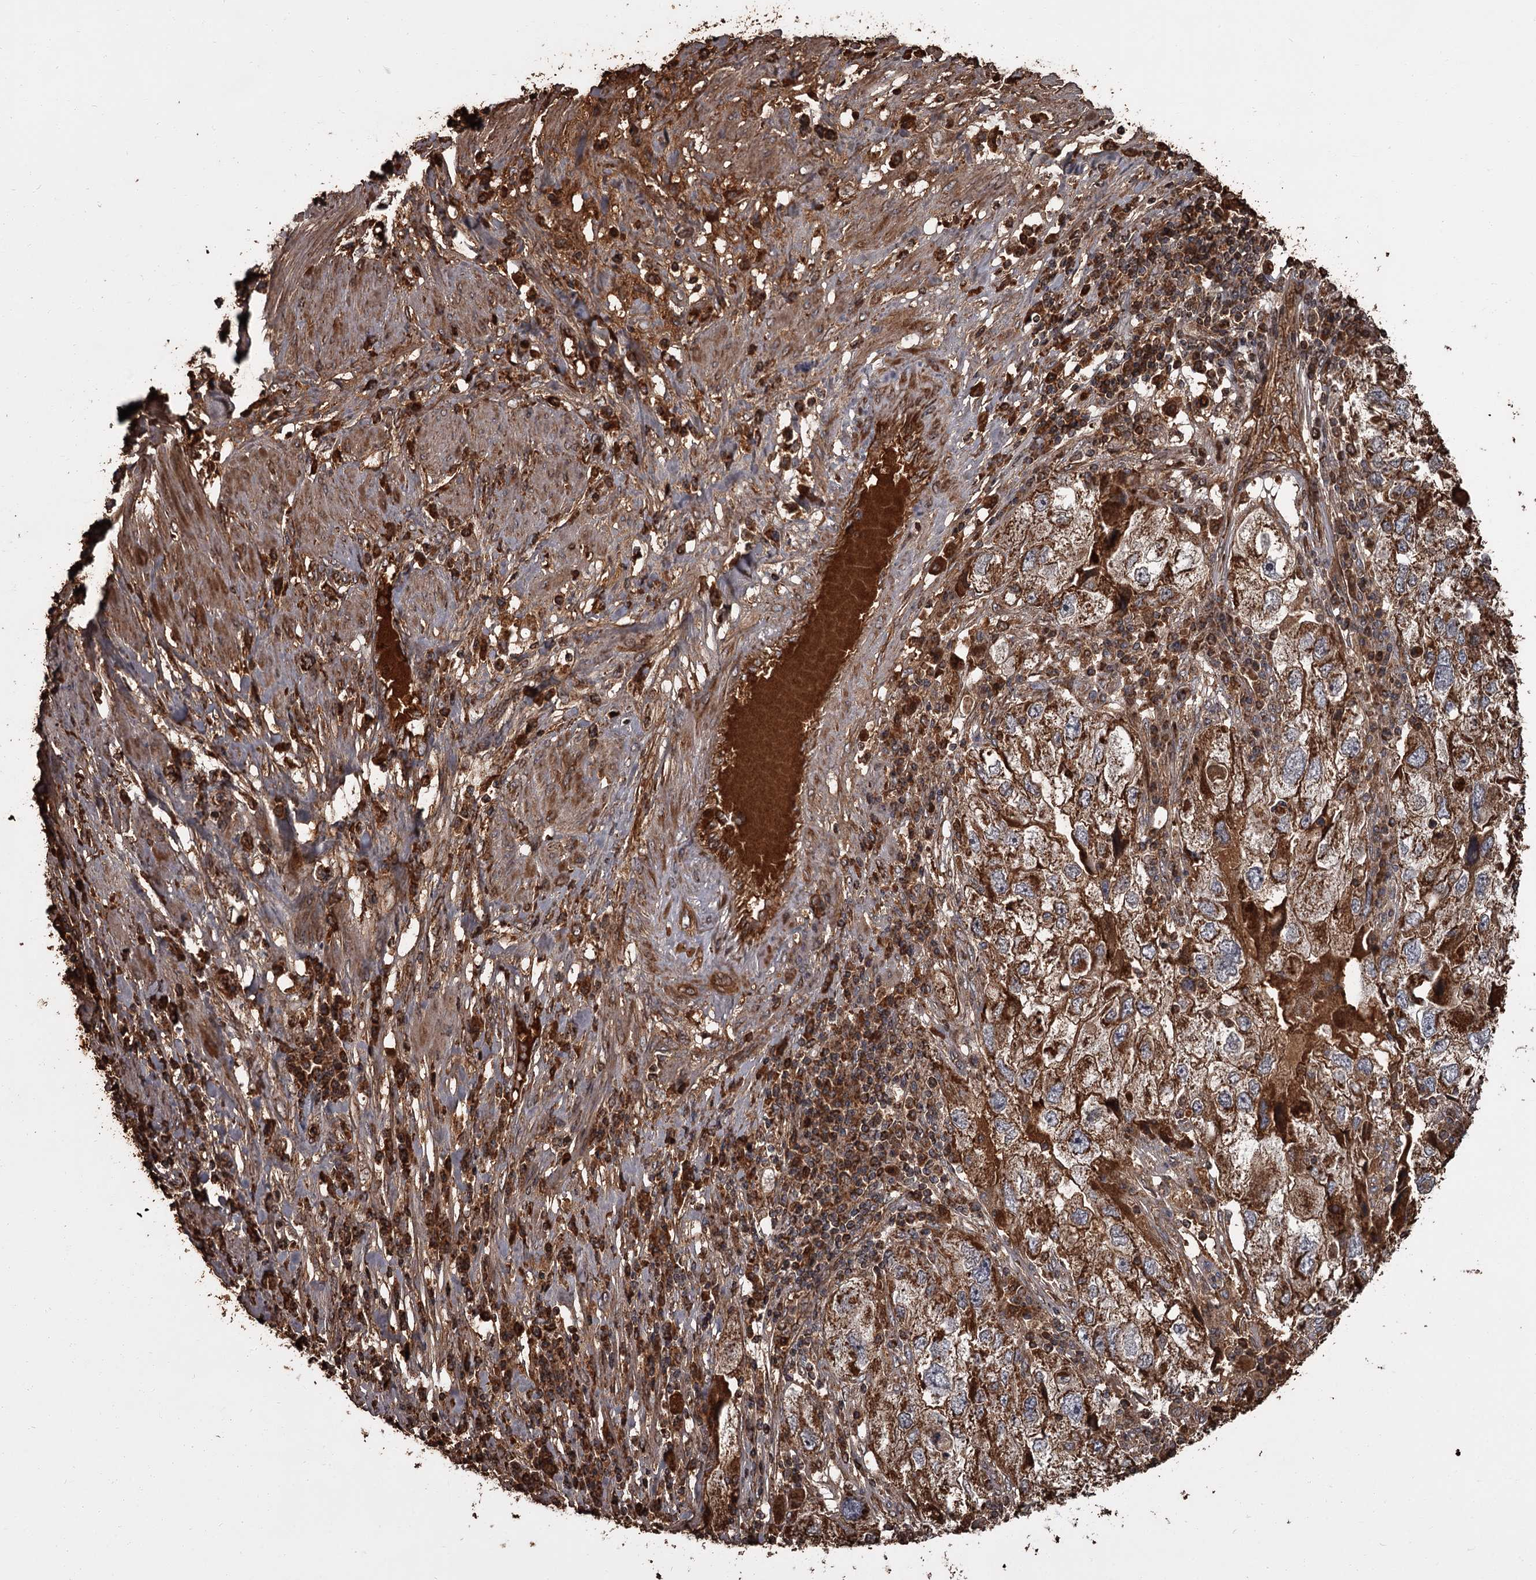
{"staining": {"intensity": "strong", "quantity": ">75%", "location": "cytoplasmic/membranous"}, "tissue": "endometrial cancer", "cell_type": "Tumor cells", "image_type": "cancer", "snomed": [{"axis": "morphology", "description": "Adenocarcinoma, NOS"}, {"axis": "topography", "description": "Endometrium"}], "caption": "Immunohistochemistry micrograph of neoplastic tissue: endometrial adenocarcinoma stained using immunohistochemistry exhibits high levels of strong protein expression localized specifically in the cytoplasmic/membranous of tumor cells, appearing as a cytoplasmic/membranous brown color.", "gene": "THAP9", "patient": {"sex": "female", "age": 49}}